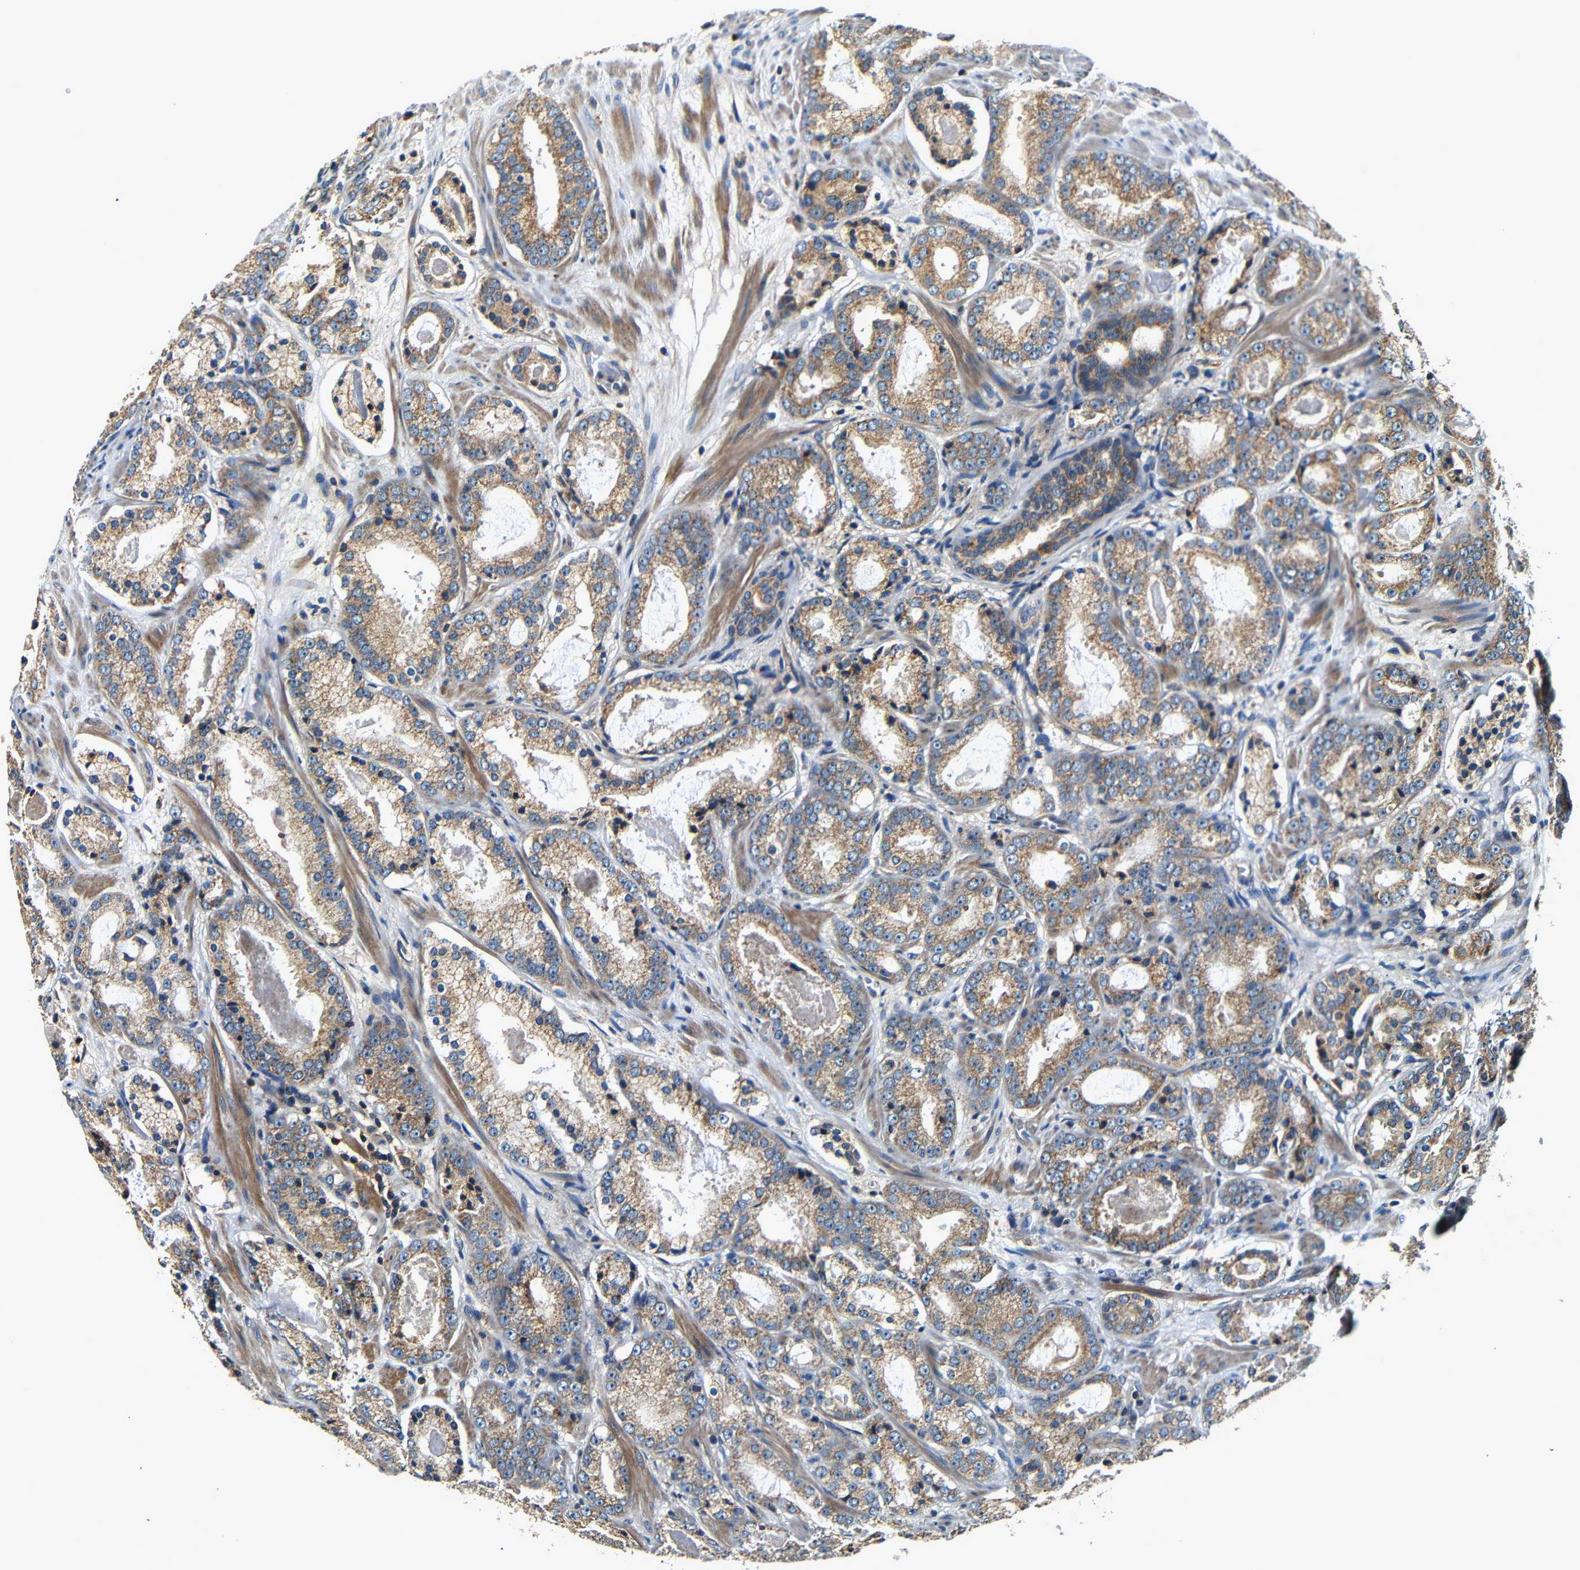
{"staining": {"intensity": "moderate", "quantity": ">75%", "location": "cytoplasmic/membranous"}, "tissue": "prostate cancer", "cell_type": "Tumor cells", "image_type": "cancer", "snomed": [{"axis": "morphology", "description": "Adenocarcinoma, Low grade"}, {"axis": "topography", "description": "Prostate"}], "caption": "Prostate cancer stained for a protein reveals moderate cytoplasmic/membranous positivity in tumor cells. The staining was performed using DAB, with brown indicating positive protein expression. Nuclei are stained blue with hematoxylin.", "gene": "MTX1", "patient": {"sex": "male", "age": 69}}